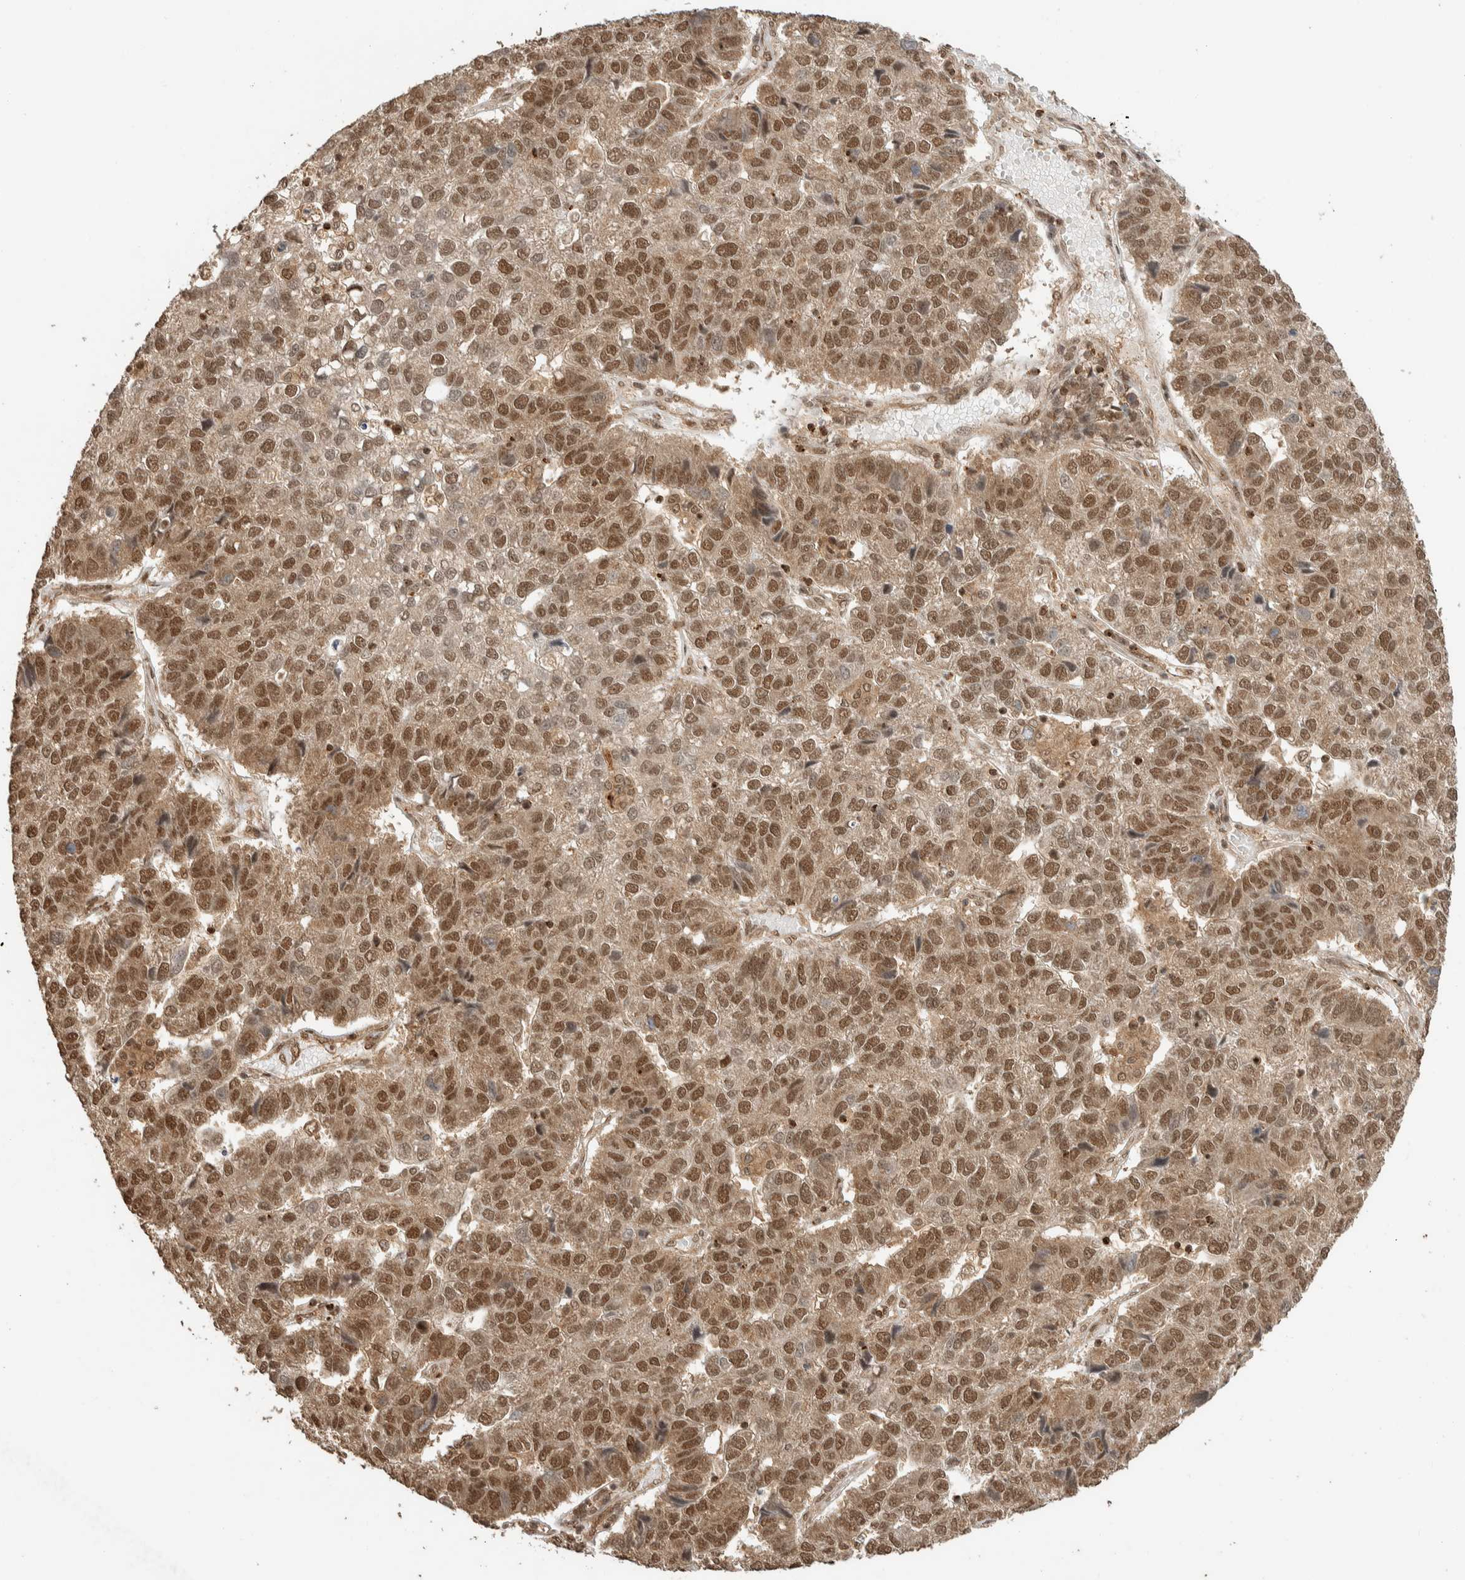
{"staining": {"intensity": "strong", "quantity": ">75%", "location": "nuclear"}, "tissue": "pancreatic cancer", "cell_type": "Tumor cells", "image_type": "cancer", "snomed": [{"axis": "morphology", "description": "Adenocarcinoma, NOS"}, {"axis": "topography", "description": "Pancreas"}], "caption": "IHC image of neoplastic tissue: human pancreatic adenocarcinoma stained using immunohistochemistry (IHC) displays high levels of strong protein expression localized specifically in the nuclear of tumor cells, appearing as a nuclear brown color.", "gene": "ZBTB2", "patient": {"sex": "female", "age": 61}}